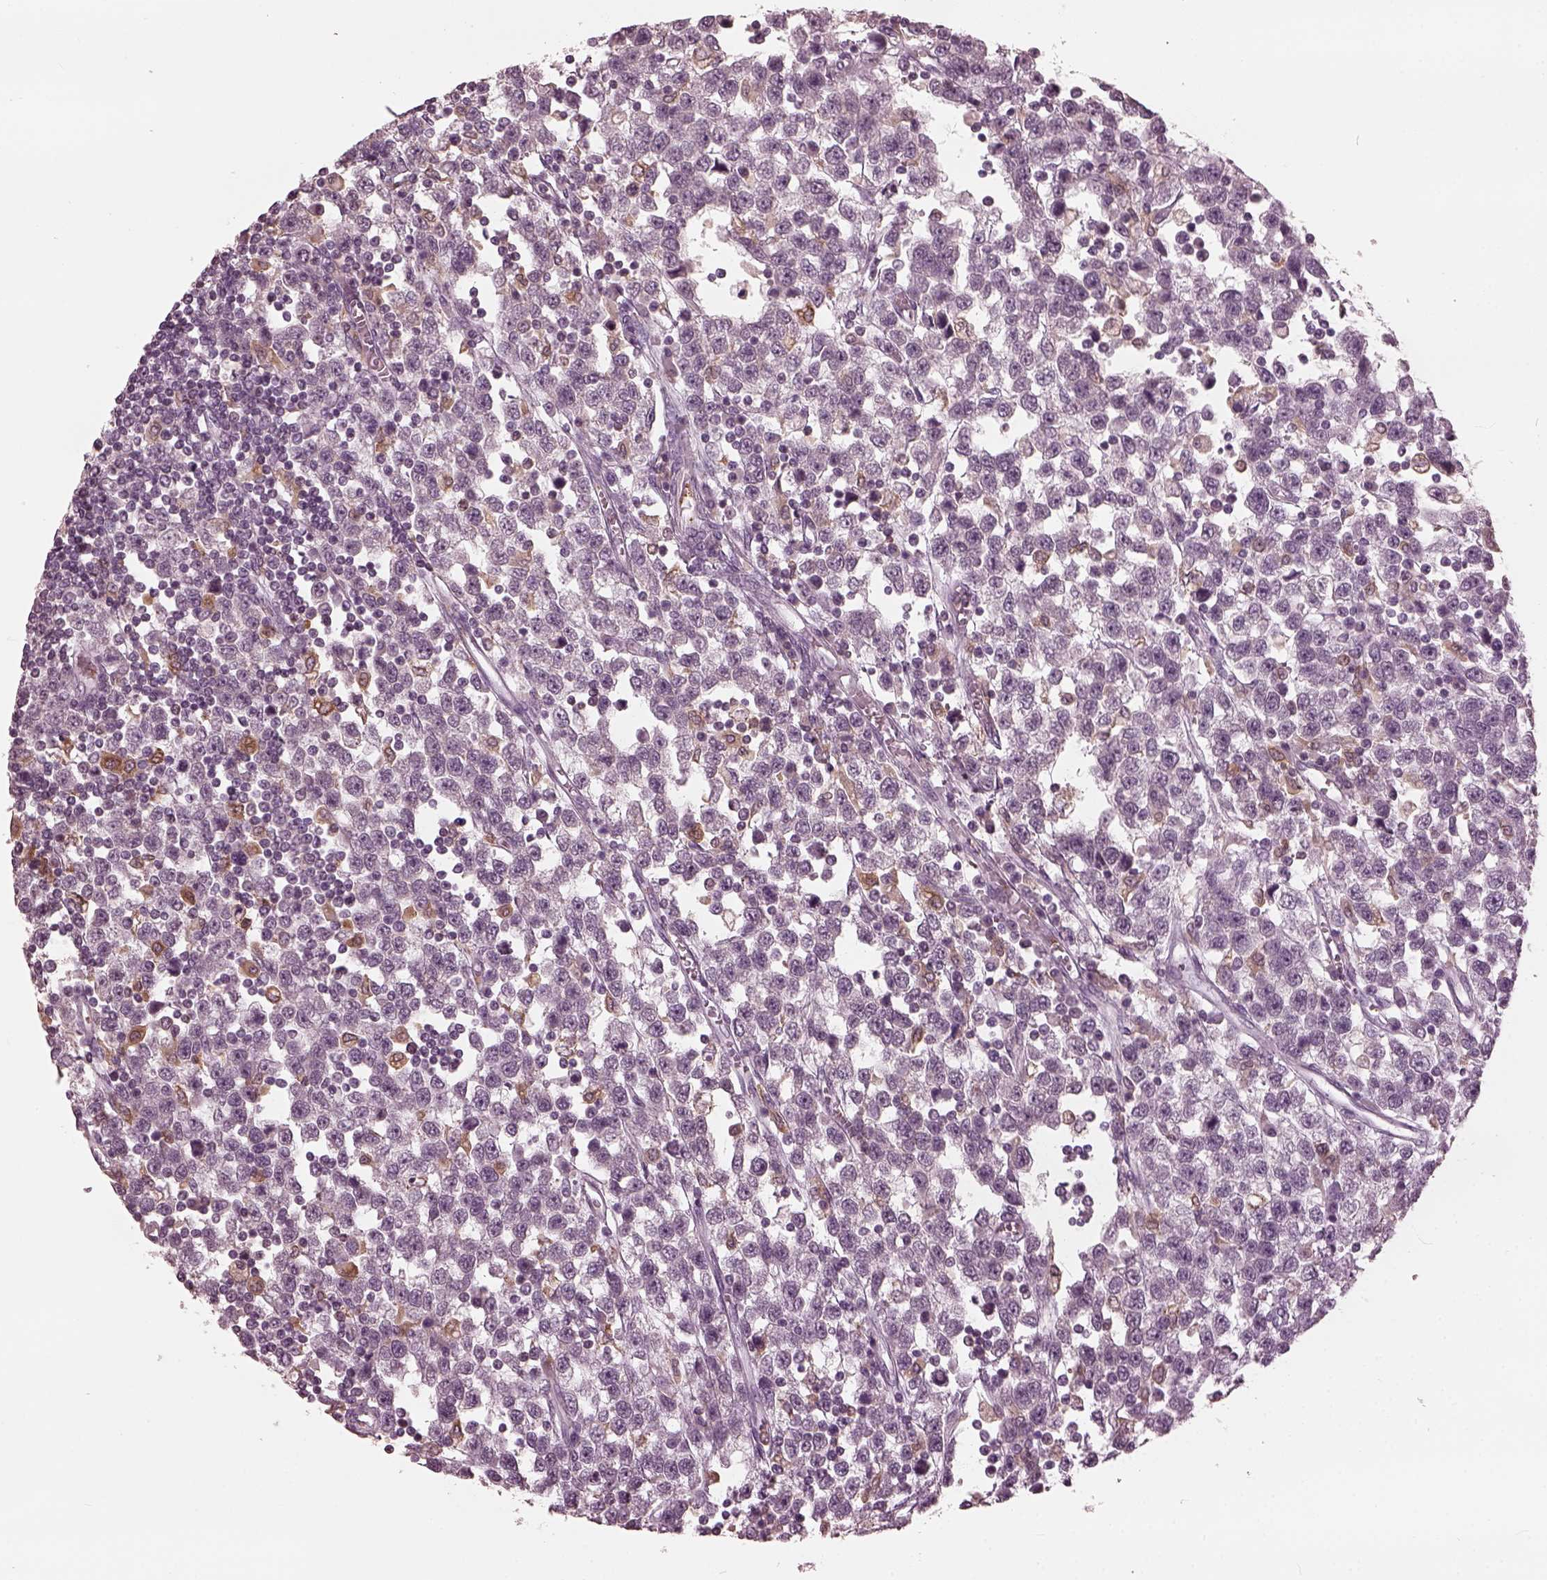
{"staining": {"intensity": "negative", "quantity": "none", "location": "none"}, "tissue": "testis cancer", "cell_type": "Tumor cells", "image_type": "cancer", "snomed": [{"axis": "morphology", "description": "Seminoma, NOS"}, {"axis": "topography", "description": "Testis"}], "caption": "This is a photomicrograph of immunohistochemistry (IHC) staining of seminoma (testis), which shows no positivity in tumor cells.", "gene": "PSTPIP2", "patient": {"sex": "male", "age": 34}}